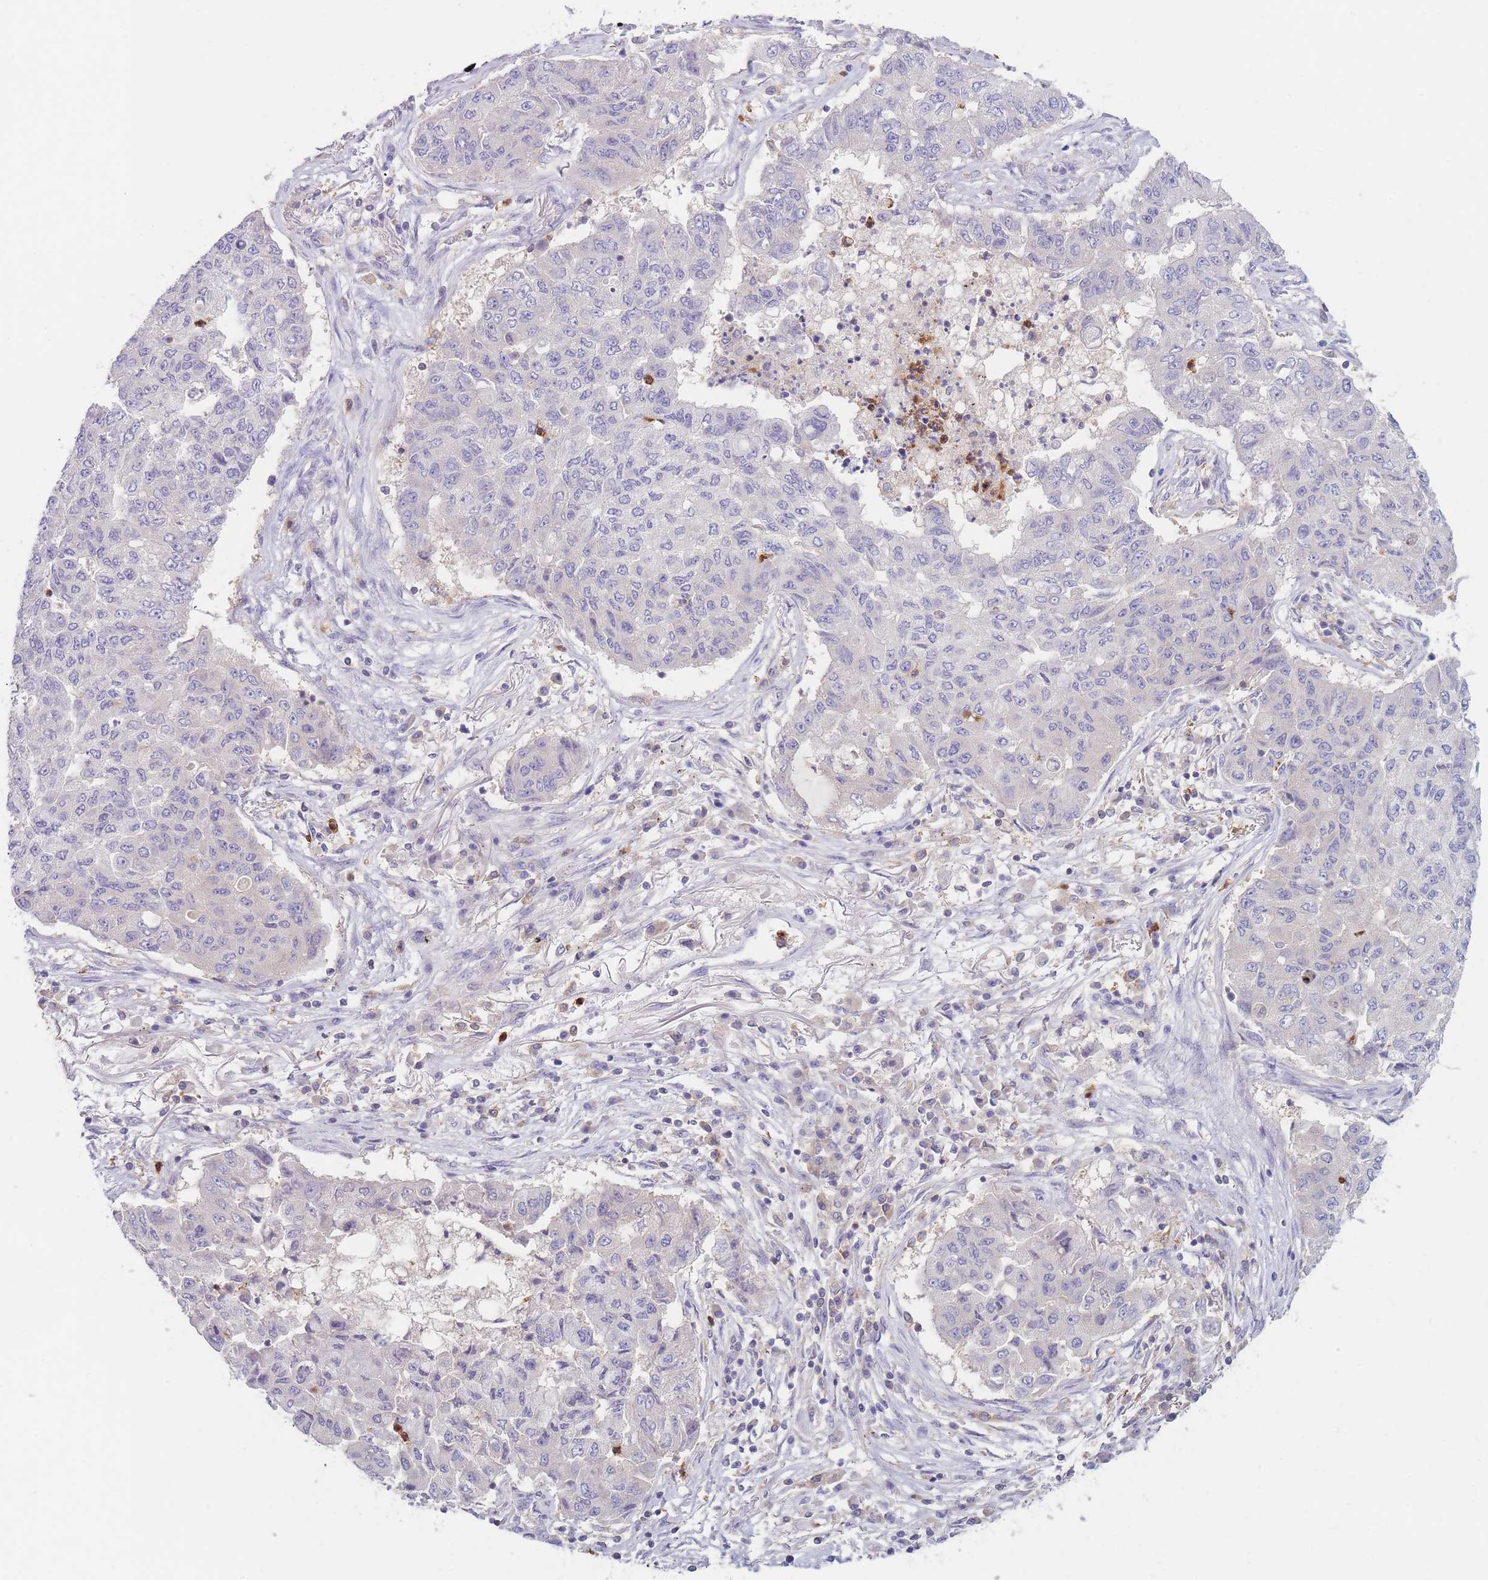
{"staining": {"intensity": "negative", "quantity": "none", "location": "none"}, "tissue": "lung cancer", "cell_type": "Tumor cells", "image_type": "cancer", "snomed": [{"axis": "morphology", "description": "Squamous cell carcinoma, NOS"}, {"axis": "topography", "description": "Lung"}], "caption": "The histopathology image demonstrates no staining of tumor cells in lung squamous cell carcinoma.", "gene": "ST3GAL4", "patient": {"sex": "male", "age": 74}}